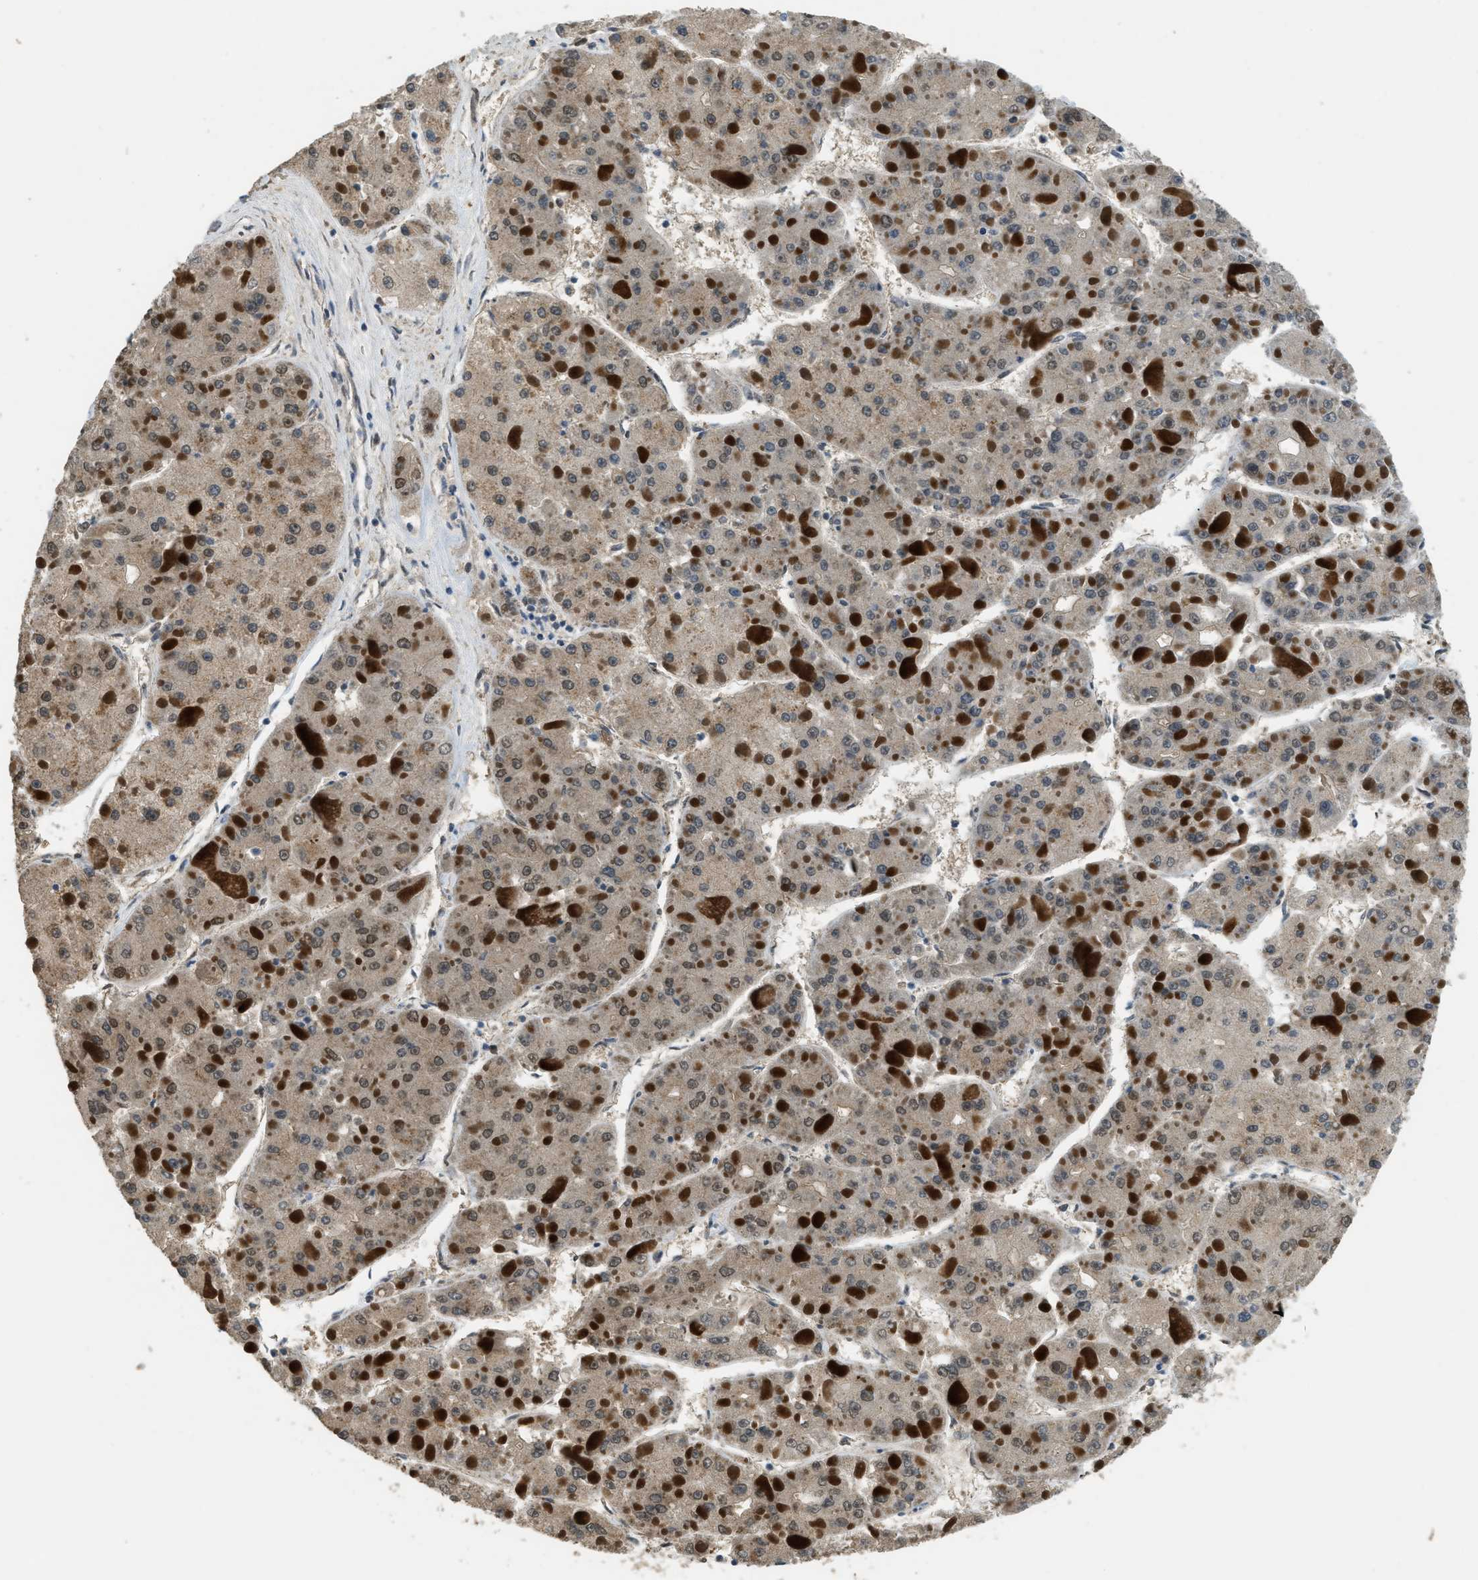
{"staining": {"intensity": "moderate", "quantity": ">75%", "location": "cytoplasmic/membranous"}, "tissue": "liver cancer", "cell_type": "Tumor cells", "image_type": "cancer", "snomed": [{"axis": "morphology", "description": "Carcinoma, Hepatocellular, NOS"}, {"axis": "topography", "description": "Liver"}], "caption": "DAB immunohistochemical staining of liver cancer (hepatocellular carcinoma) exhibits moderate cytoplasmic/membranous protein expression in about >75% of tumor cells.", "gene": "IPO7", "patient": {"sex": "female", "age": 73}}